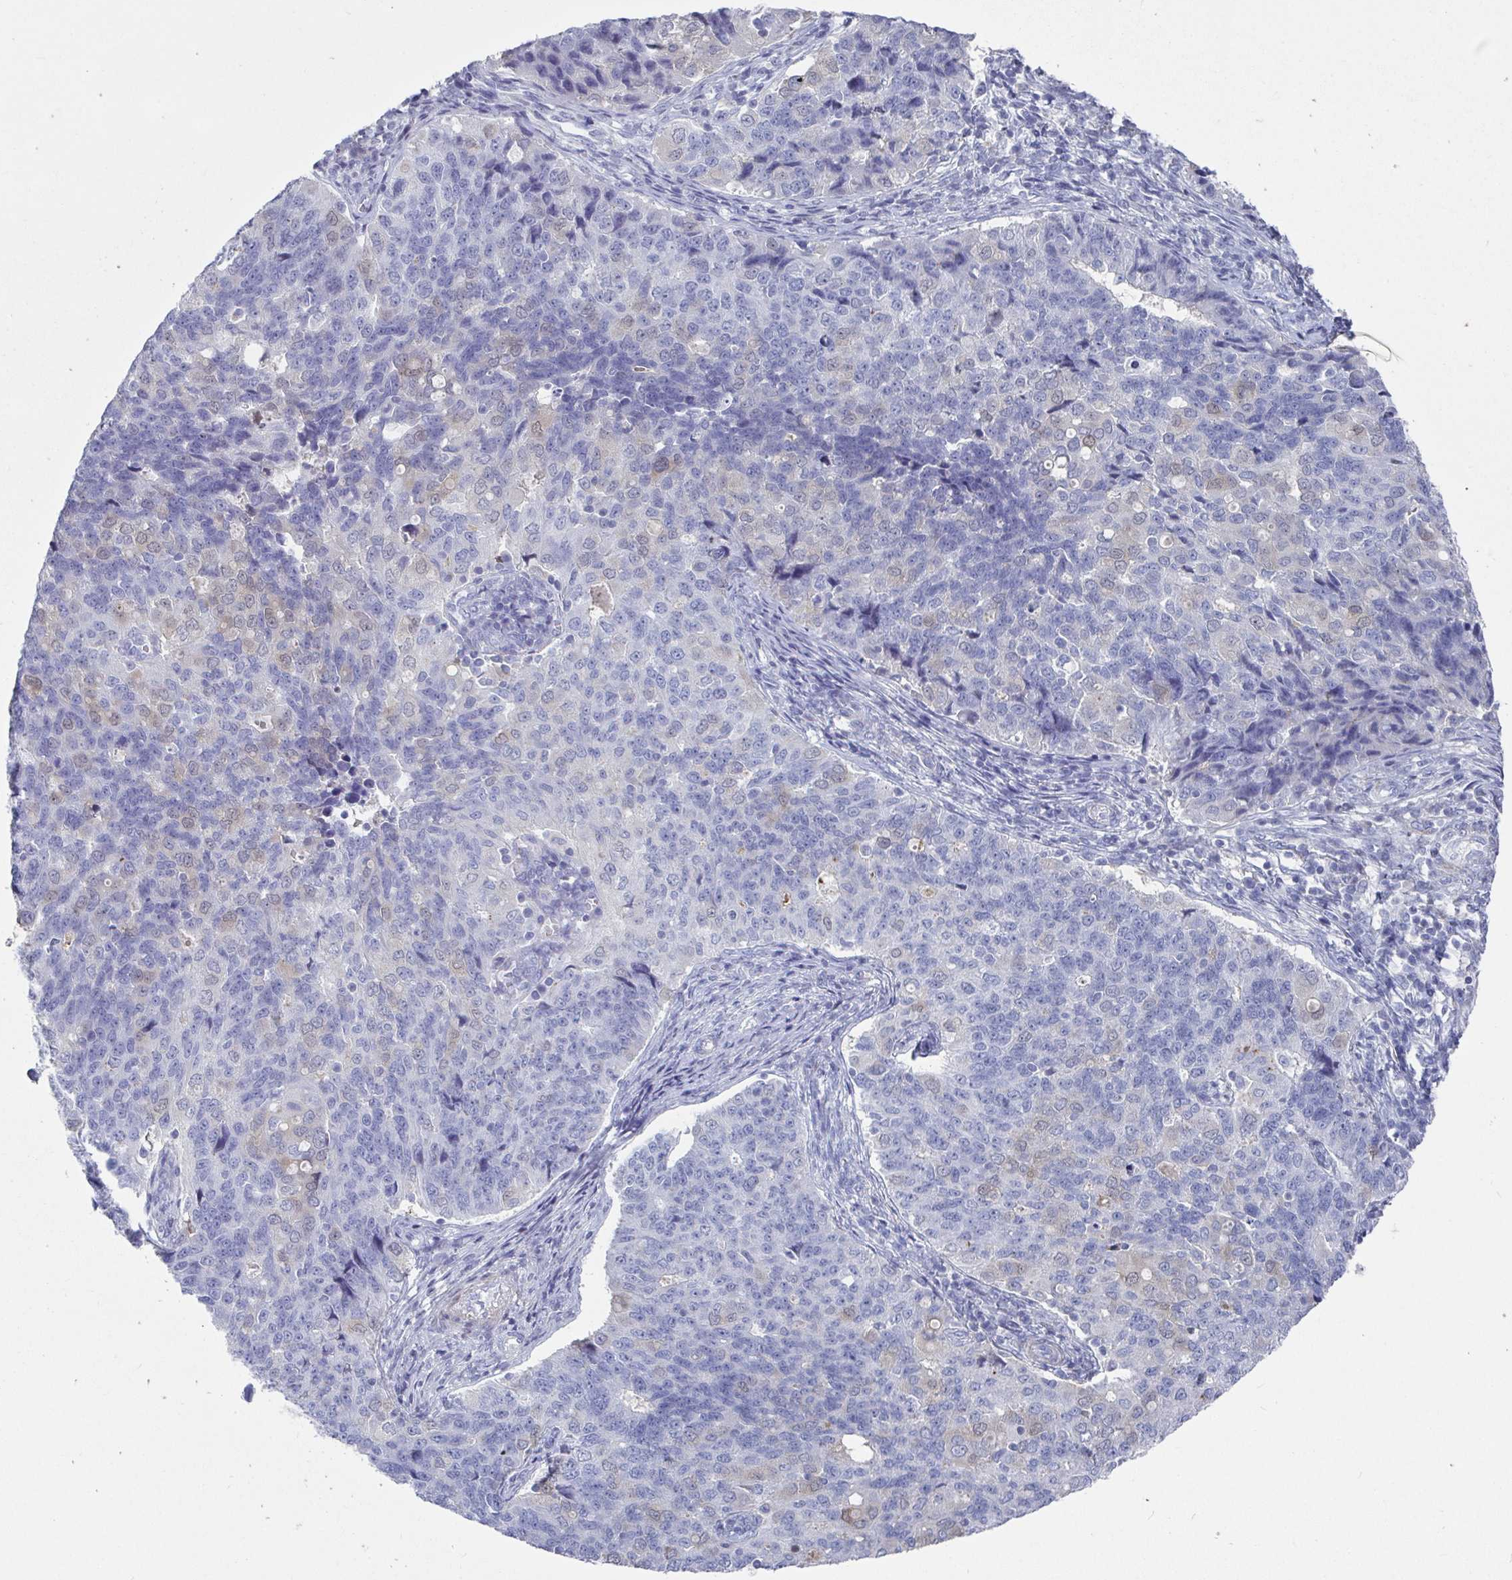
{"staining": {"intensity": "weak", "quantity": "<25%", "location": "cytoplasmic/membranous"}, "tissue": "endometrial cancer", "cell_type": "Tumor cells", "image_type": "cancer", "snomed": [{"axis": "morphology", "description": "Adenocarcinoma, NOS"}, {"axis": "topography", "description": "Endometrium"}], "caption": "Human endometrial adenocarcinoma stained for a protein using IHC shows no staining in tumor cells.", "gene": "ZFP82", "patient": {"sex": "female", "age": 43}}